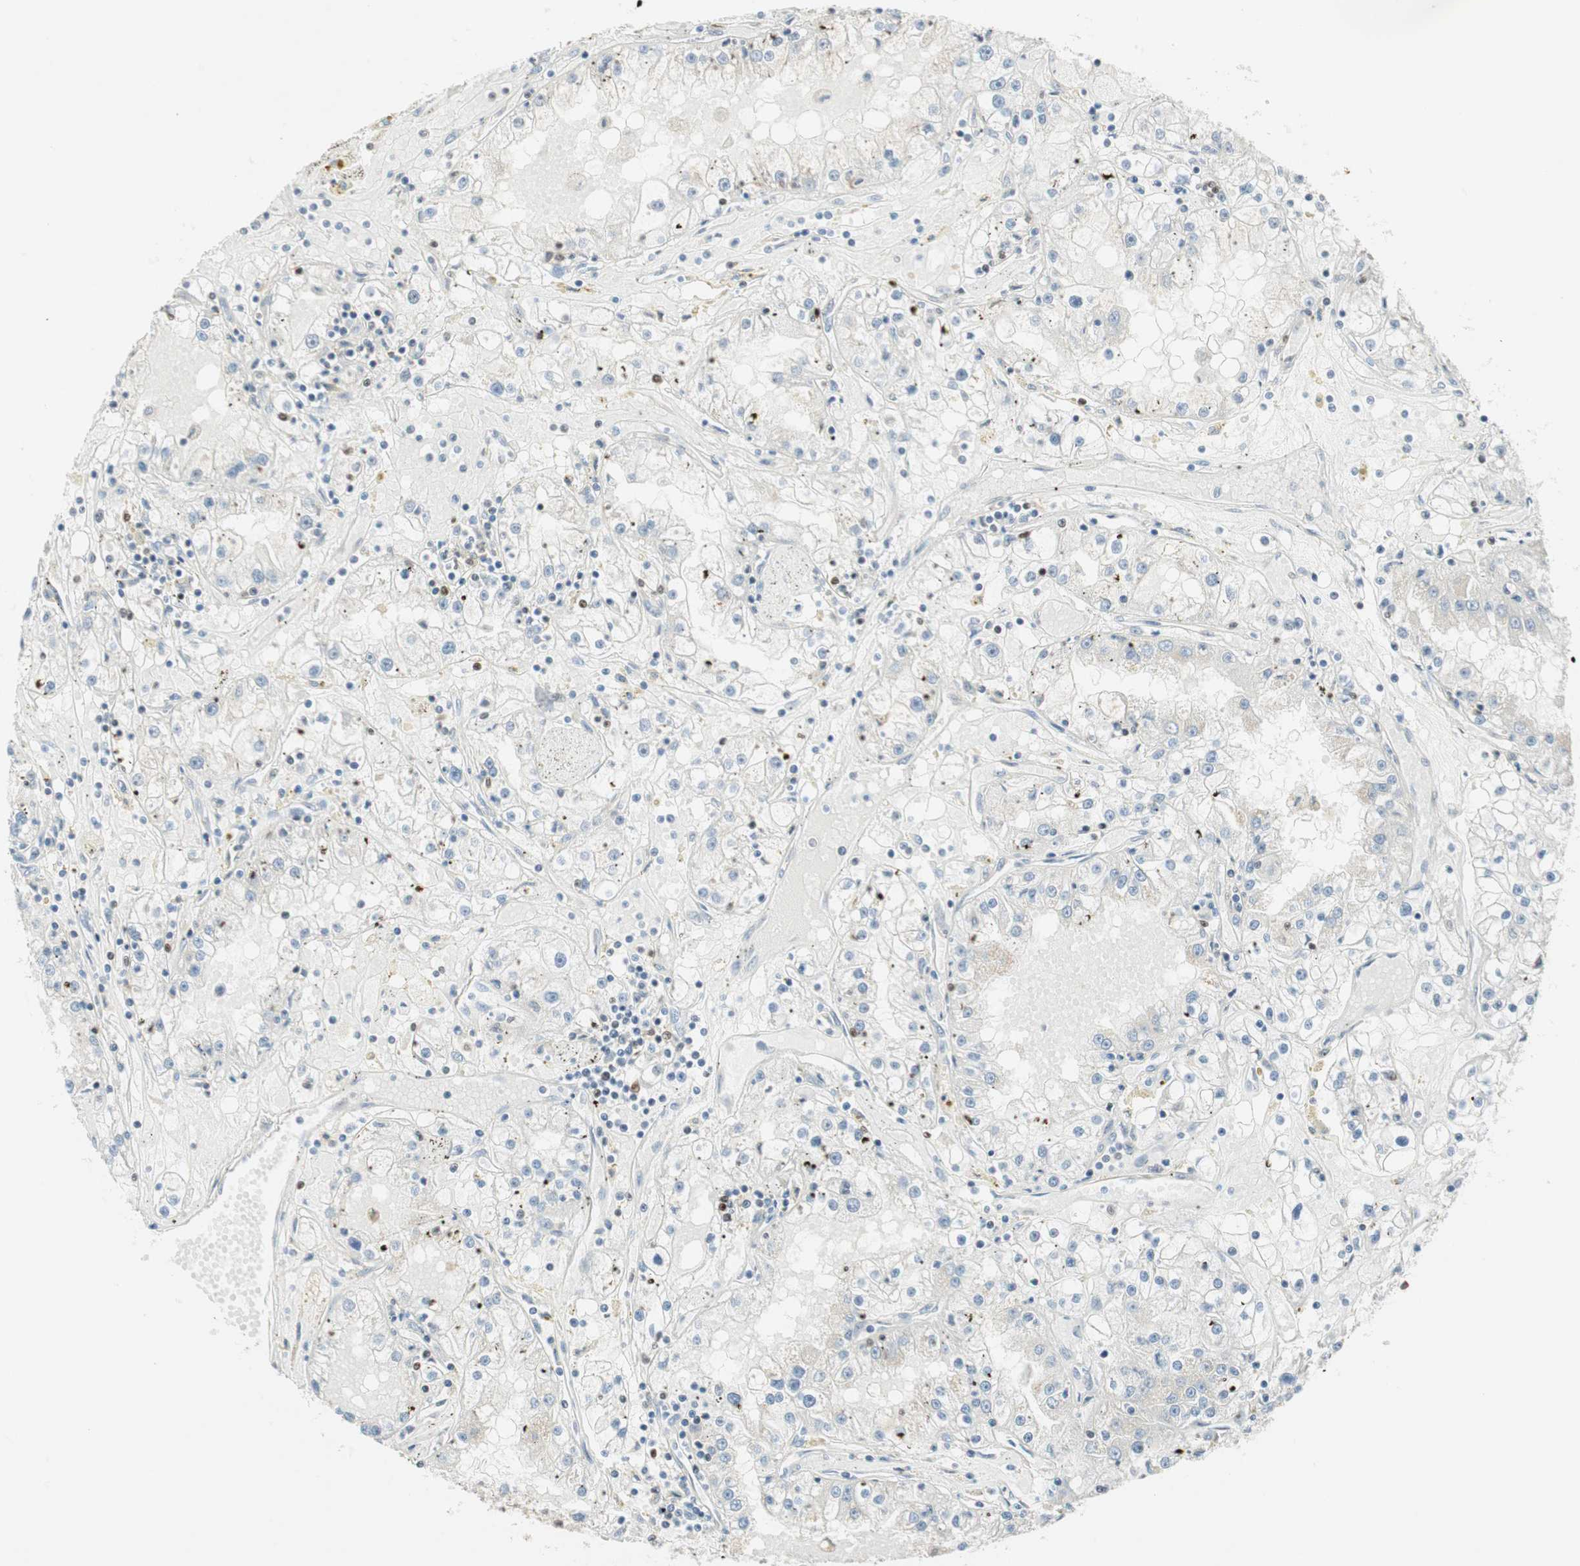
{"staining": {"intensity": "negative", "quantity": "none", "location": "none"}, "tissue": "renal cancer", "cell_type": "Tumor cells", "image_type": "cancer", "snomed": [{"axis": "morphology", "description": "Adenocarcinoma, NOS"}, {"axis": "topography", "description": "Kidney"}], "caption": "Tumor cells are negative for brown protein staining in renal adenocarcinoma.", "gene": "MSX2", "patient": {"sex": "male", "age": 56}}